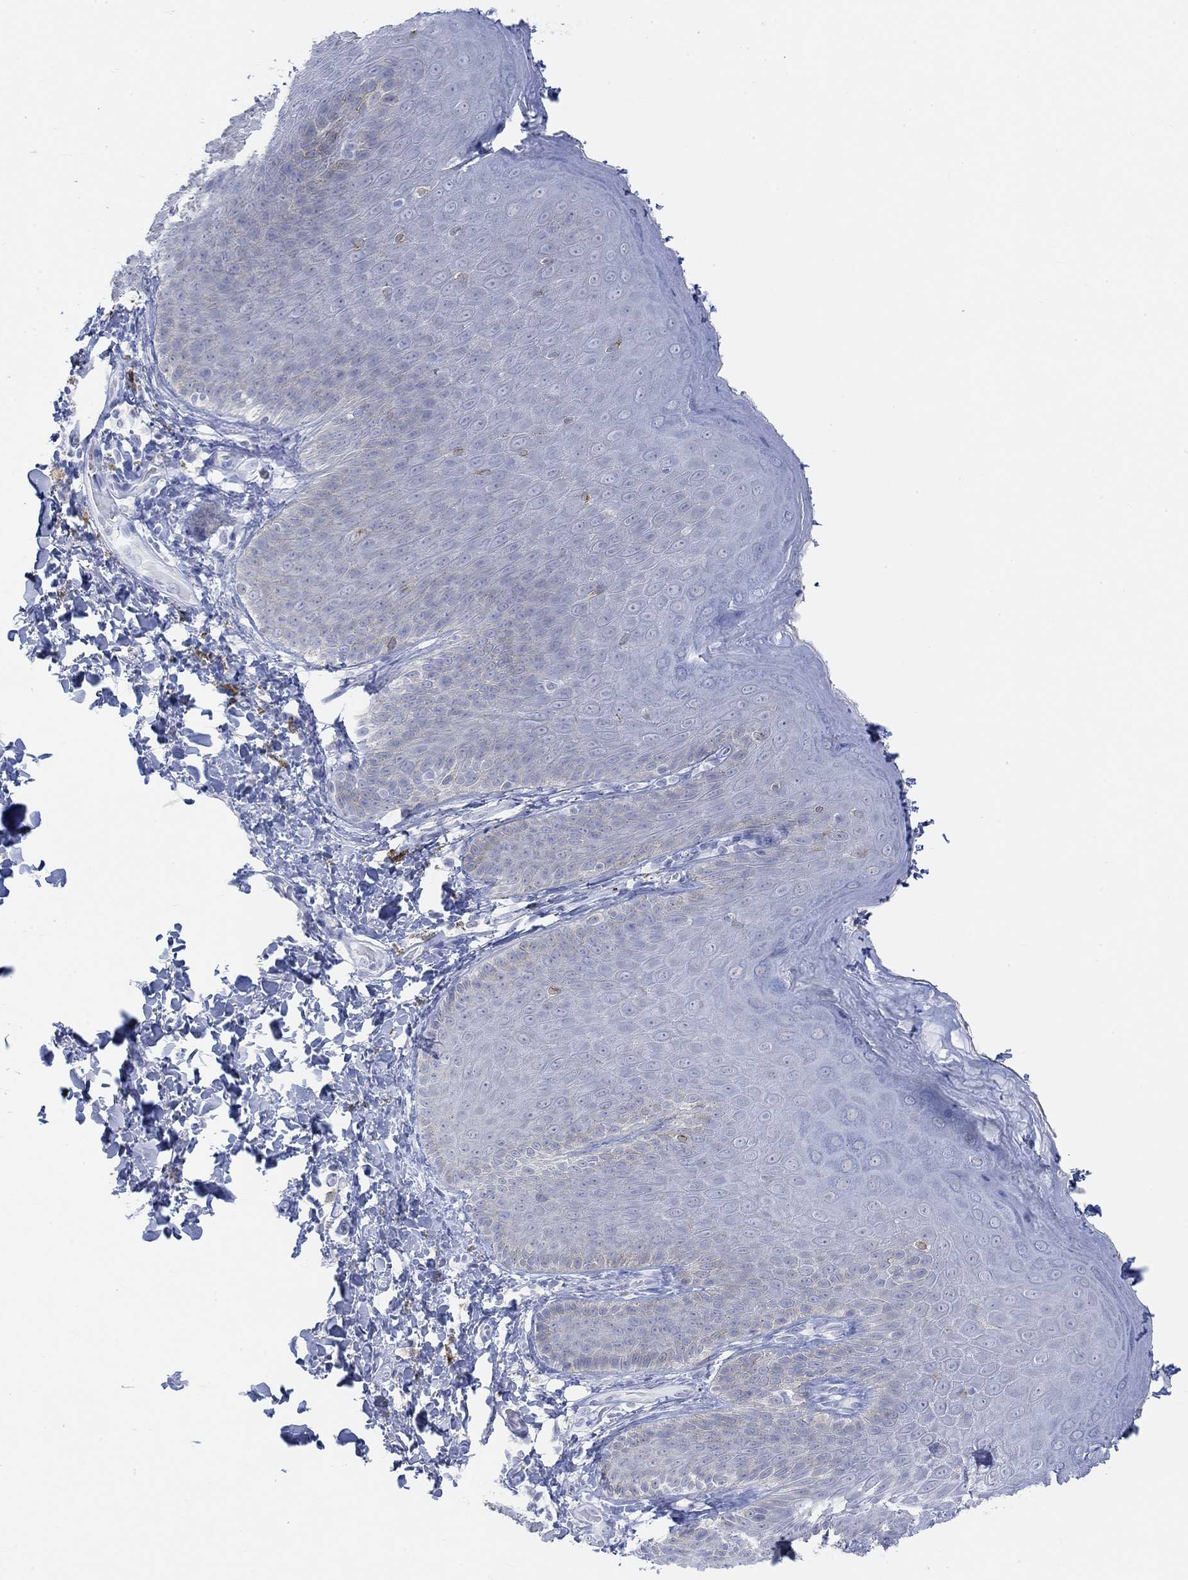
{"staining": {"intensity": "negative", "quantity": "none", "location": "none"}, "tissue": "skin", "cell_type": "Epidermal cells", "image_type": "normal", "snomed": [{"axis": "morphology", "description": "Normal tissue, NOS"}, {"axis": "topography", "description": "Anal"}], "caption": "High magnification brightfield microscopy of unremarkable skin stained with DAB (brown) and counterstained with hematoxylin (blue): epidermal cells show no significant staining.", "gene": "AK8", "patient": {"sex": "male", "age": 53}}